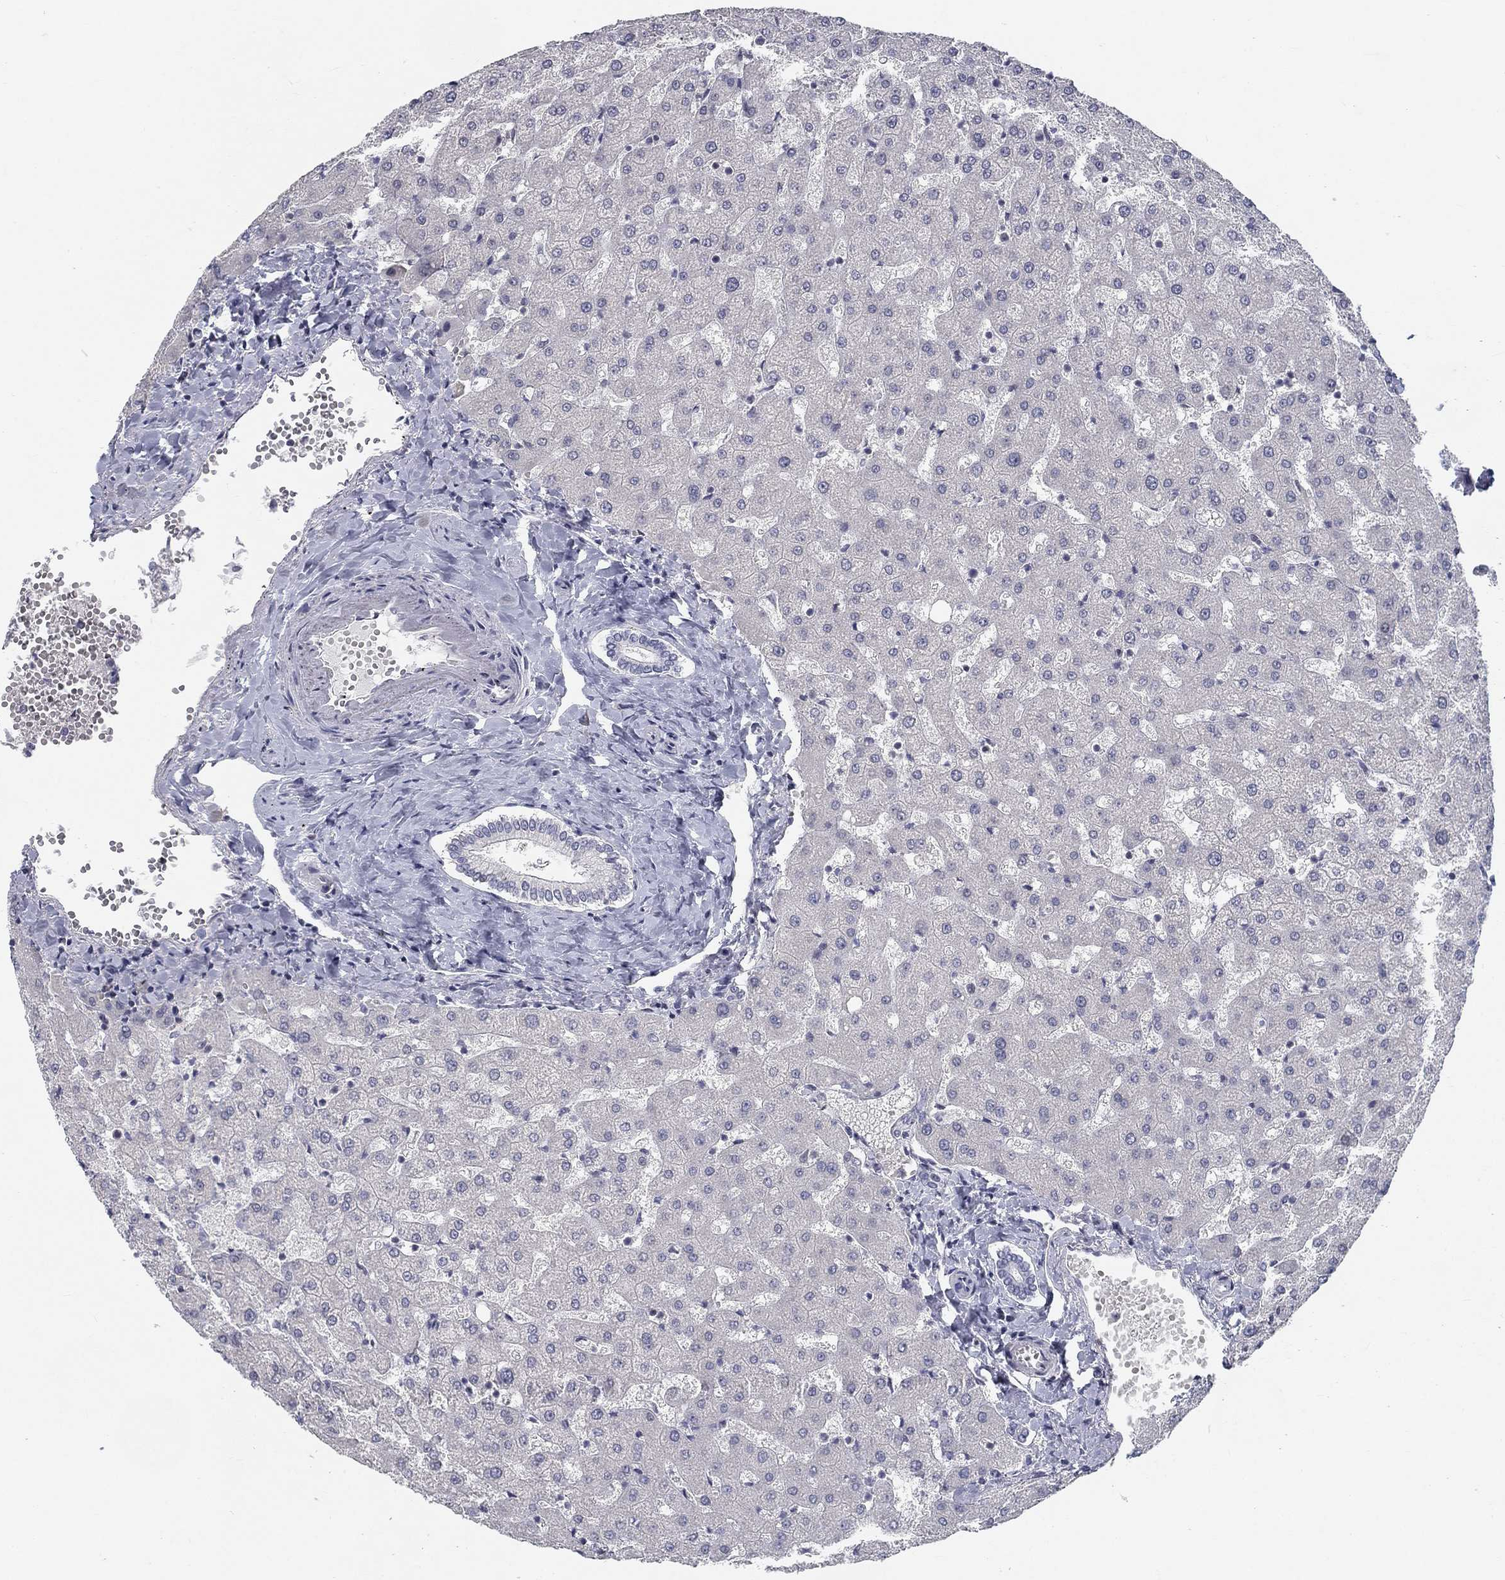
{"staining": {"intensity": "negative", "quantity": "none", "location": "none"}, "tissue": "liver", "cell_type": "Cholangiocytes", "image_type": "normal", "snomed": [{"axis": "morphology", "description": "Normal tissue, NOS"}, {"axis": "topography", "description": "Liver"}], "caption": "Histopathology image shows no protein staining in cholangiocytes of benign liver.", "gene": "ATP1A3", "patient": {"sex": "female", "age": 50}}